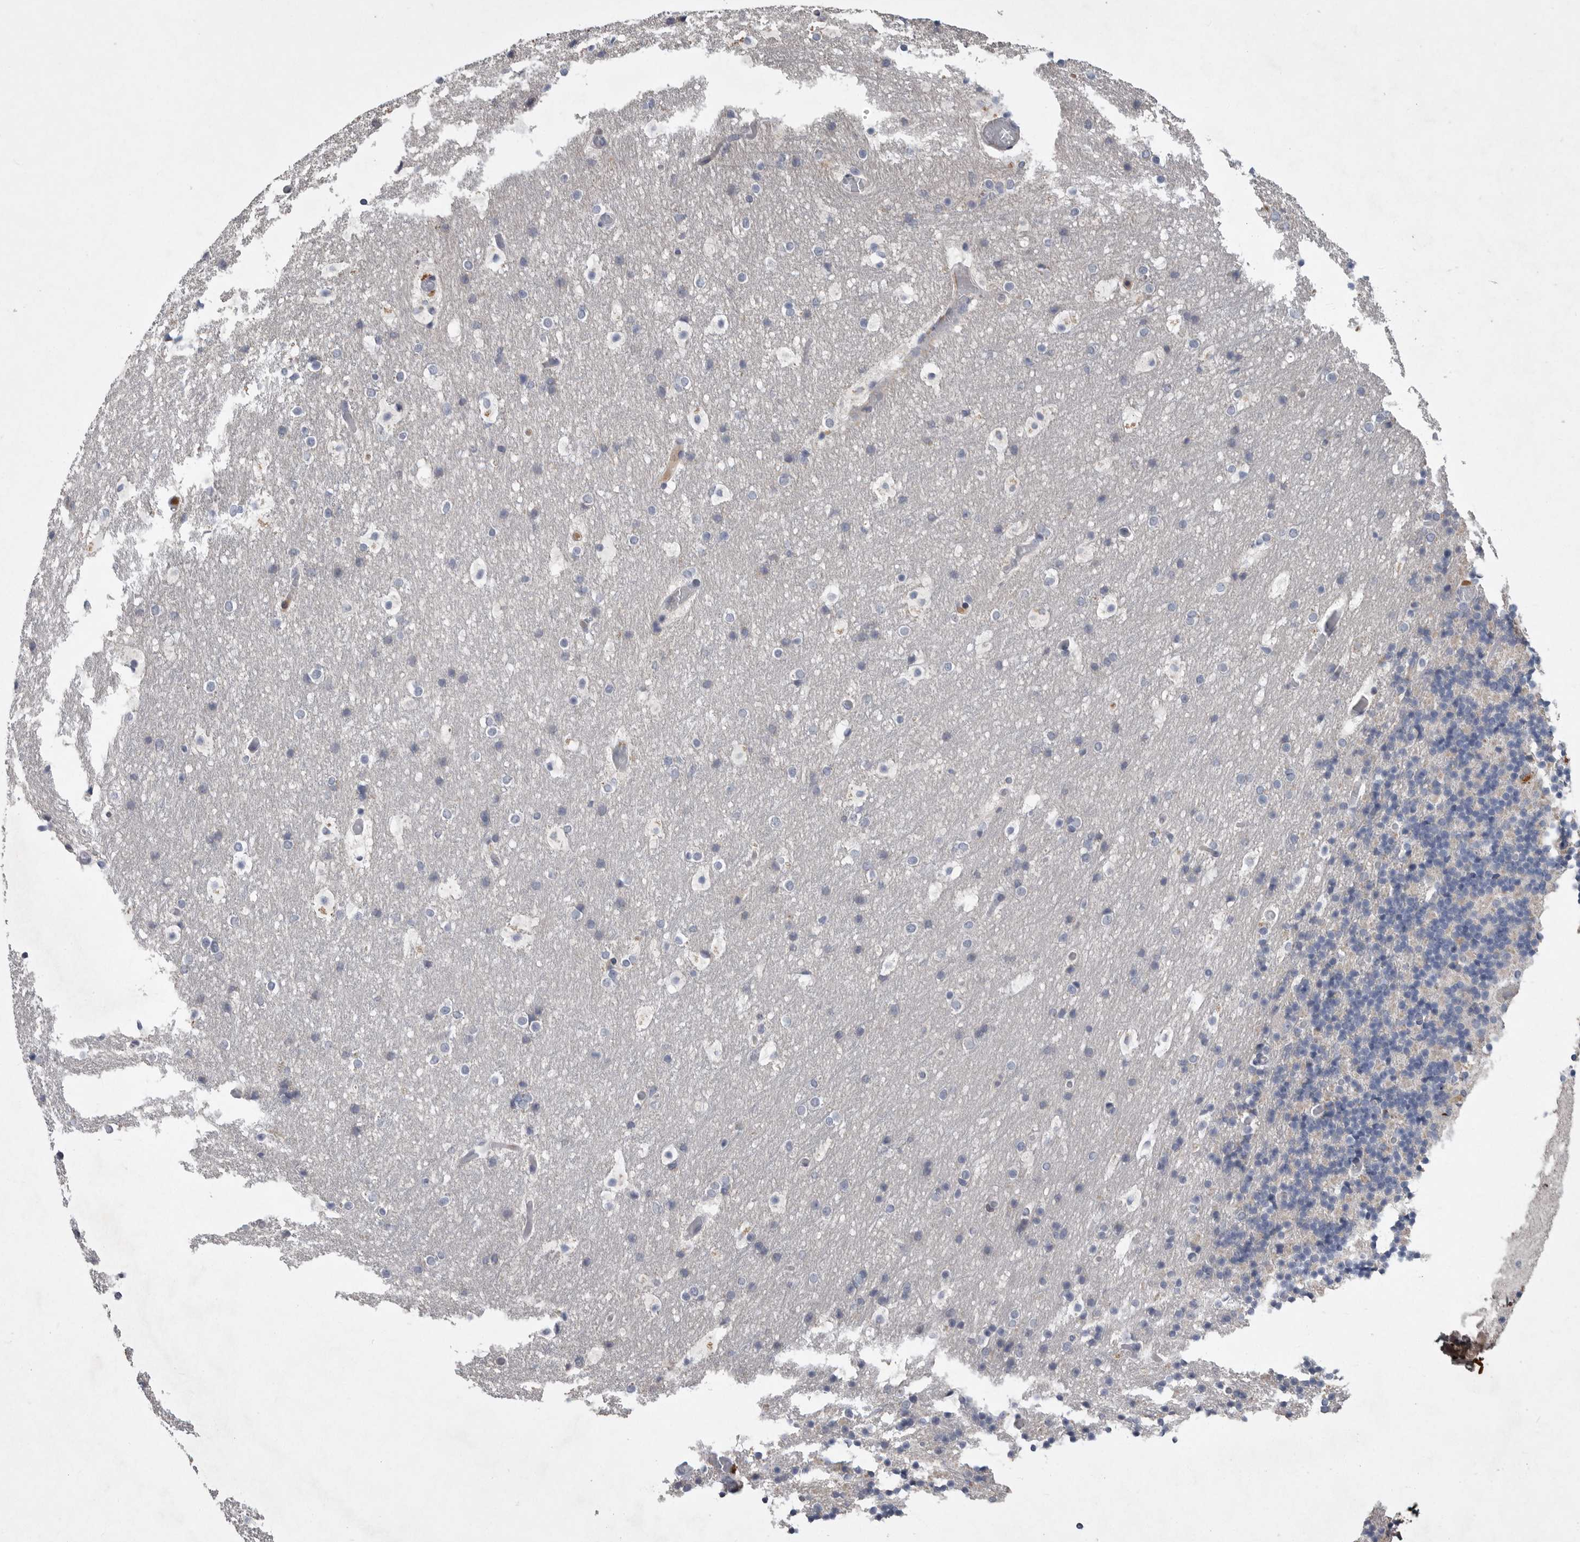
{"staining": {"intensity": "negative", "quantity": "none", "location": "none"}, "tissue": "cerebellum", "cell_type": "Cells in granular layer", "image_type": "normal", "snomed": [{"axis": "morphology", "description": "Normal tissue, NOS"}, {"axis": "topography", "description": "Cerebellum"}], "caption": "High power microscopy image of an immunohistochemistry photomicrograph of normal cerebellum, revealing no significant positivity in cells in granular layer.", "gene": "CRP", "patient": {"sex": "male", "age": 57}}